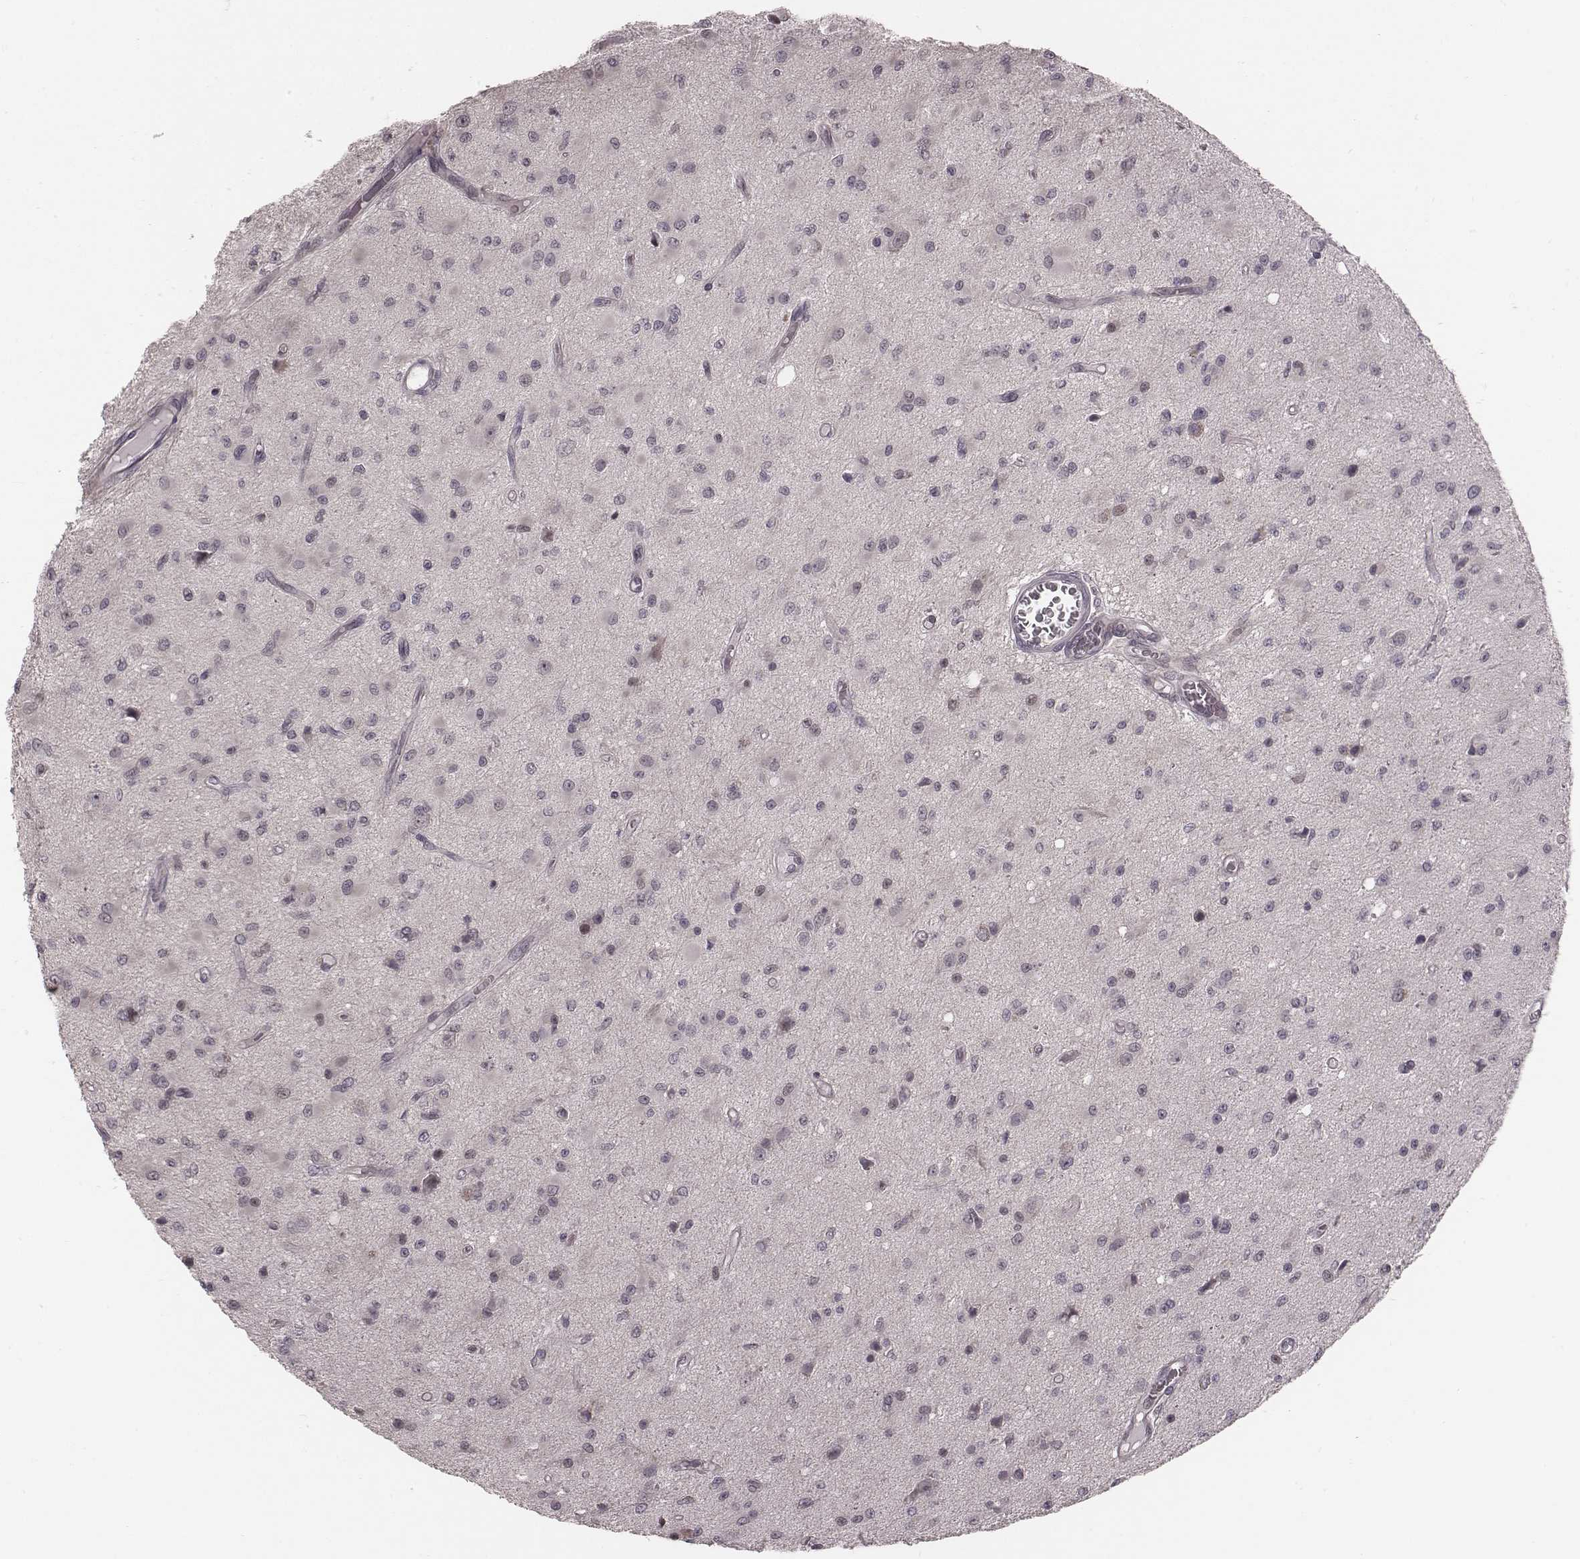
{"staining": {"intensity": "negative", "quantity": "none", "location": "none"}, "tissue": "glioma", "cell_type": "Tumor cells", "image_type": "cancer", "snomed": [{"axis": "morphology", "description": "Glioma, malignant, Low grade"}, {"axis": "topography", "description": "Brain"}], "caption": "This is an immunohistochemistry histopathology image of human glioma. There is no positivity in tumor cells.", "gene": "IQCG", "patient": {"sex": "female", "age": 45}}